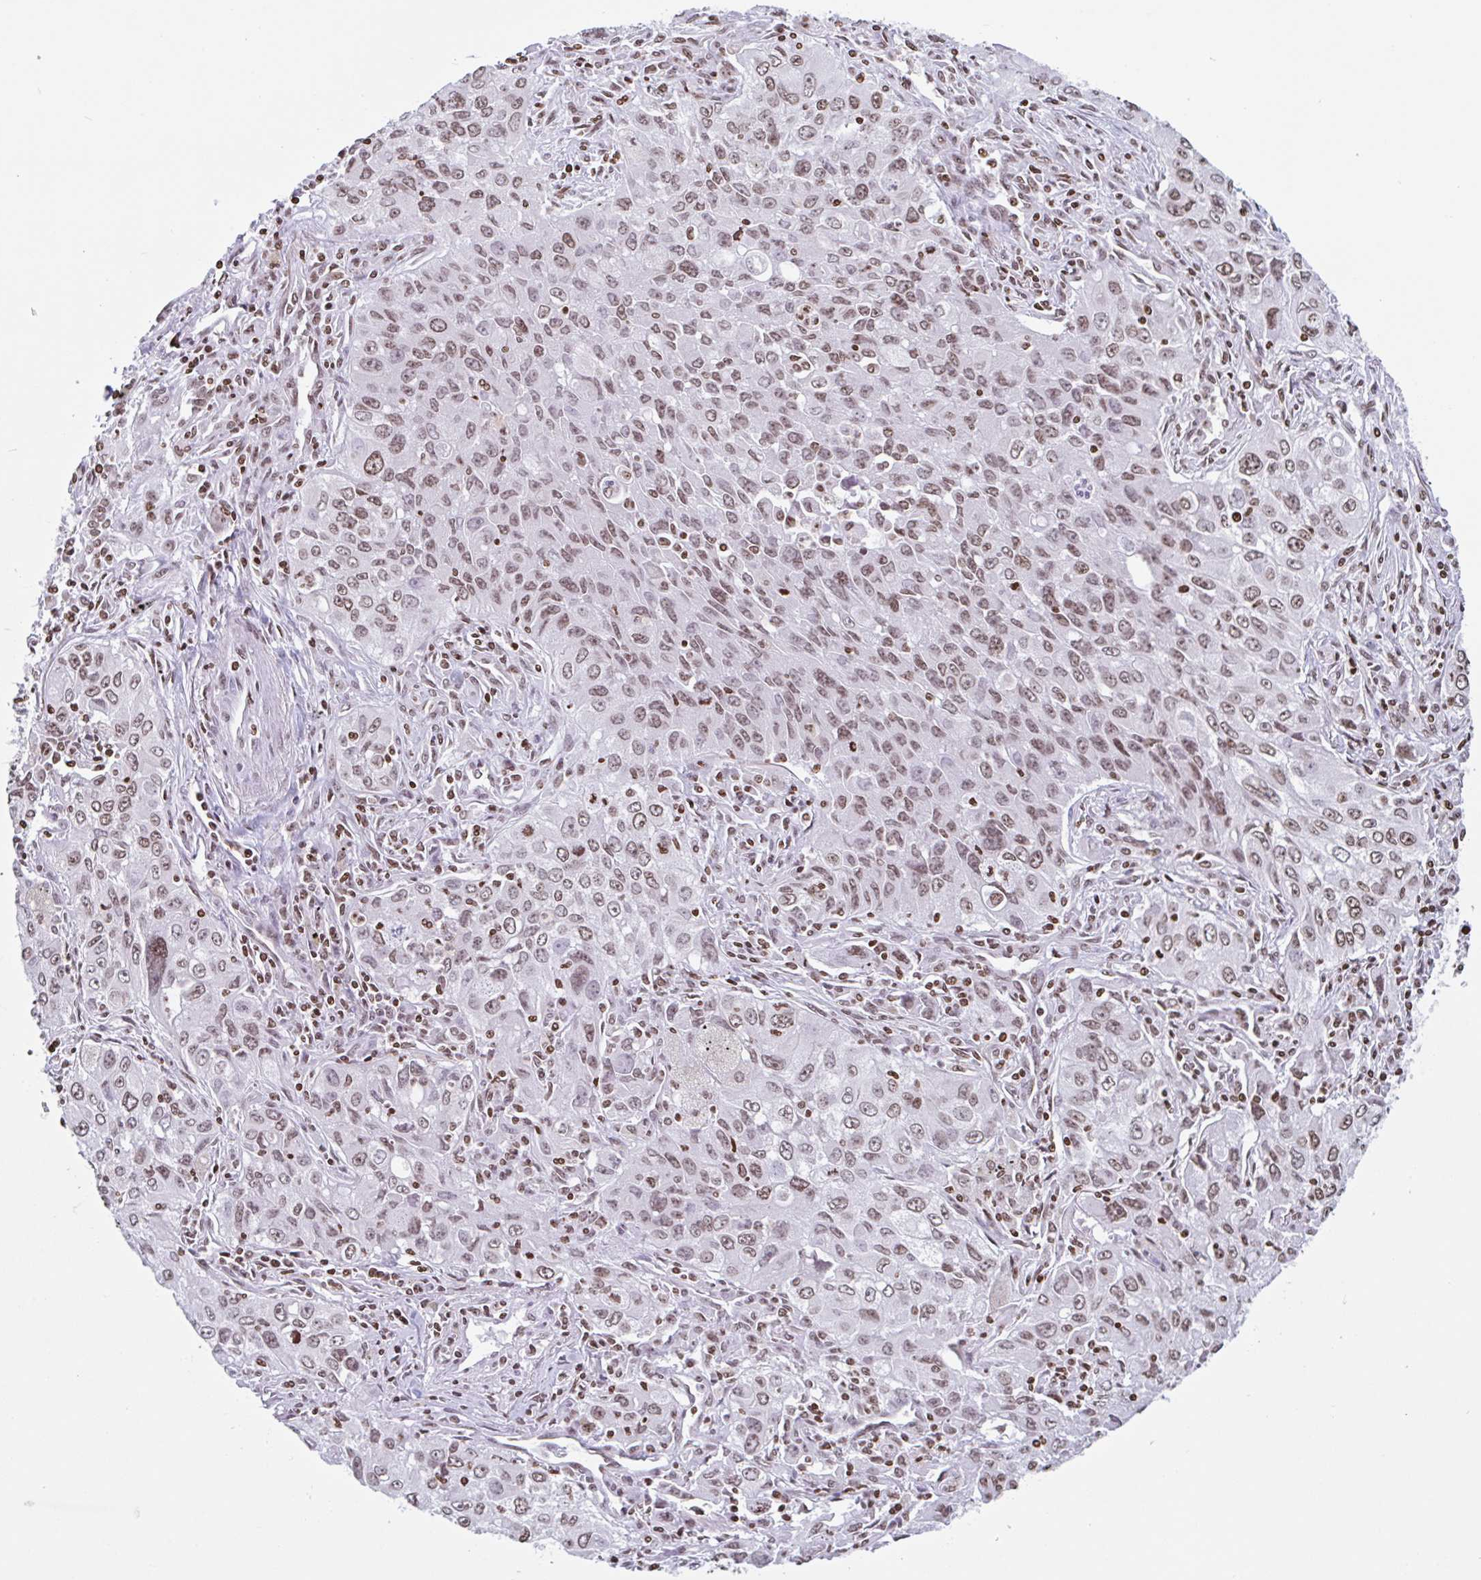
{"staining": {"intensity": "moderate", "quantity": ">75%", "location": "nuclear"}, "tissue": "lung cancer", "cell_type": "Tumor cells", "image_type": "cancer", "snomed": [{"axis": "morphology", "description": "Adenocarcinoma, NOS"}, {"axis": "morphology", "description": "Adenocarcinoma, metastatic, NOS"}, {"axis": "topography", "description": "Lymph node"}, {"axis": "topography", "description": "Lung"}], "caption": "Lung adenocarcinoma tissue shows moderate nuclear positivity in about >75% of tumor cells, visualized by immunohistochemistry. Using DAB (brown) and hematoxylin (blue) stains, captured at high magnification using brightfield microscopy.", "gene": "NOL6", "patient": {"sex": "female", "age": 42}}